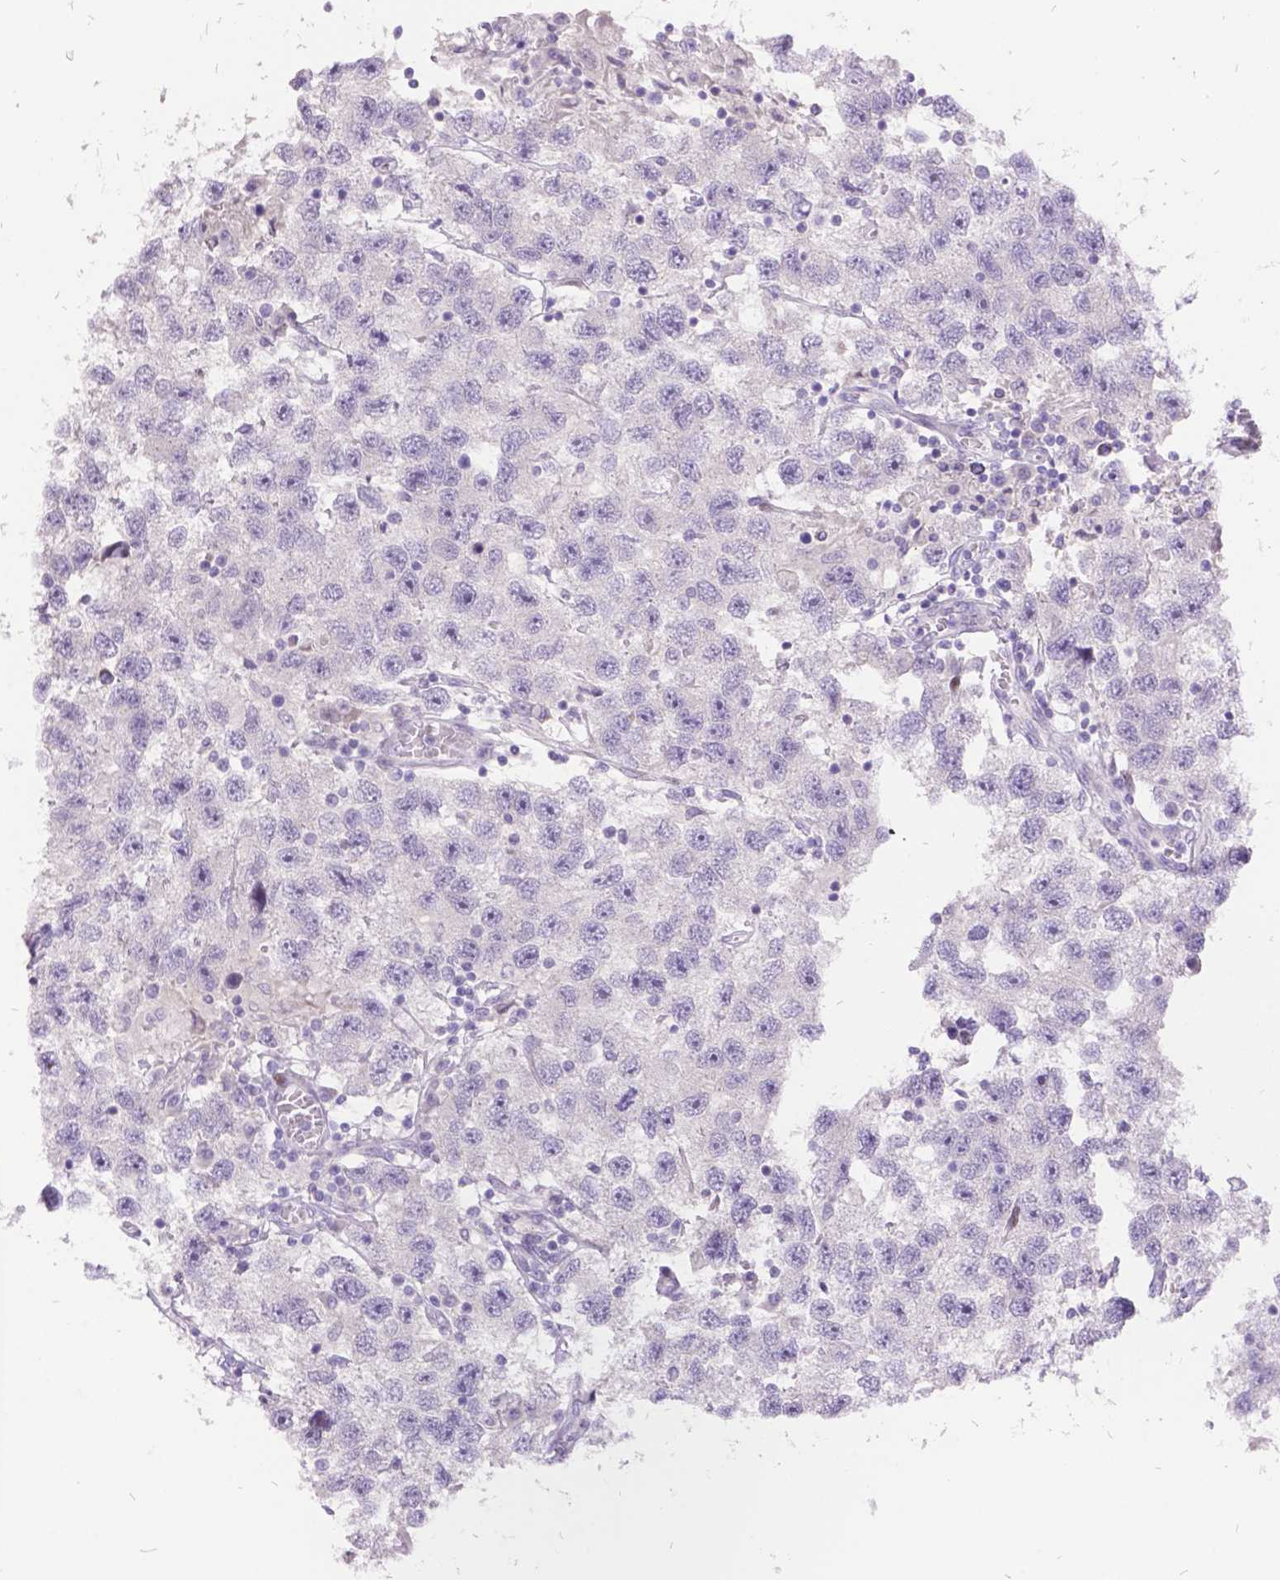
{"staining": {"intensity": "negative", "quantity": "none", "location": "none"}, "tissue": "testis cancer", "cell_type": "Tumor cells", "image_type": "cancer", "snomed": [{"axis": "morphology", "description": "Seminoma, NOS"}, {"axis": "topography", "description": "Testis"}], "caption": "Tumor cells are negative for brown protein staining in testis seminoma.", "gene": "ITGB6", "patient": {"sex": "male", "age": 26}}